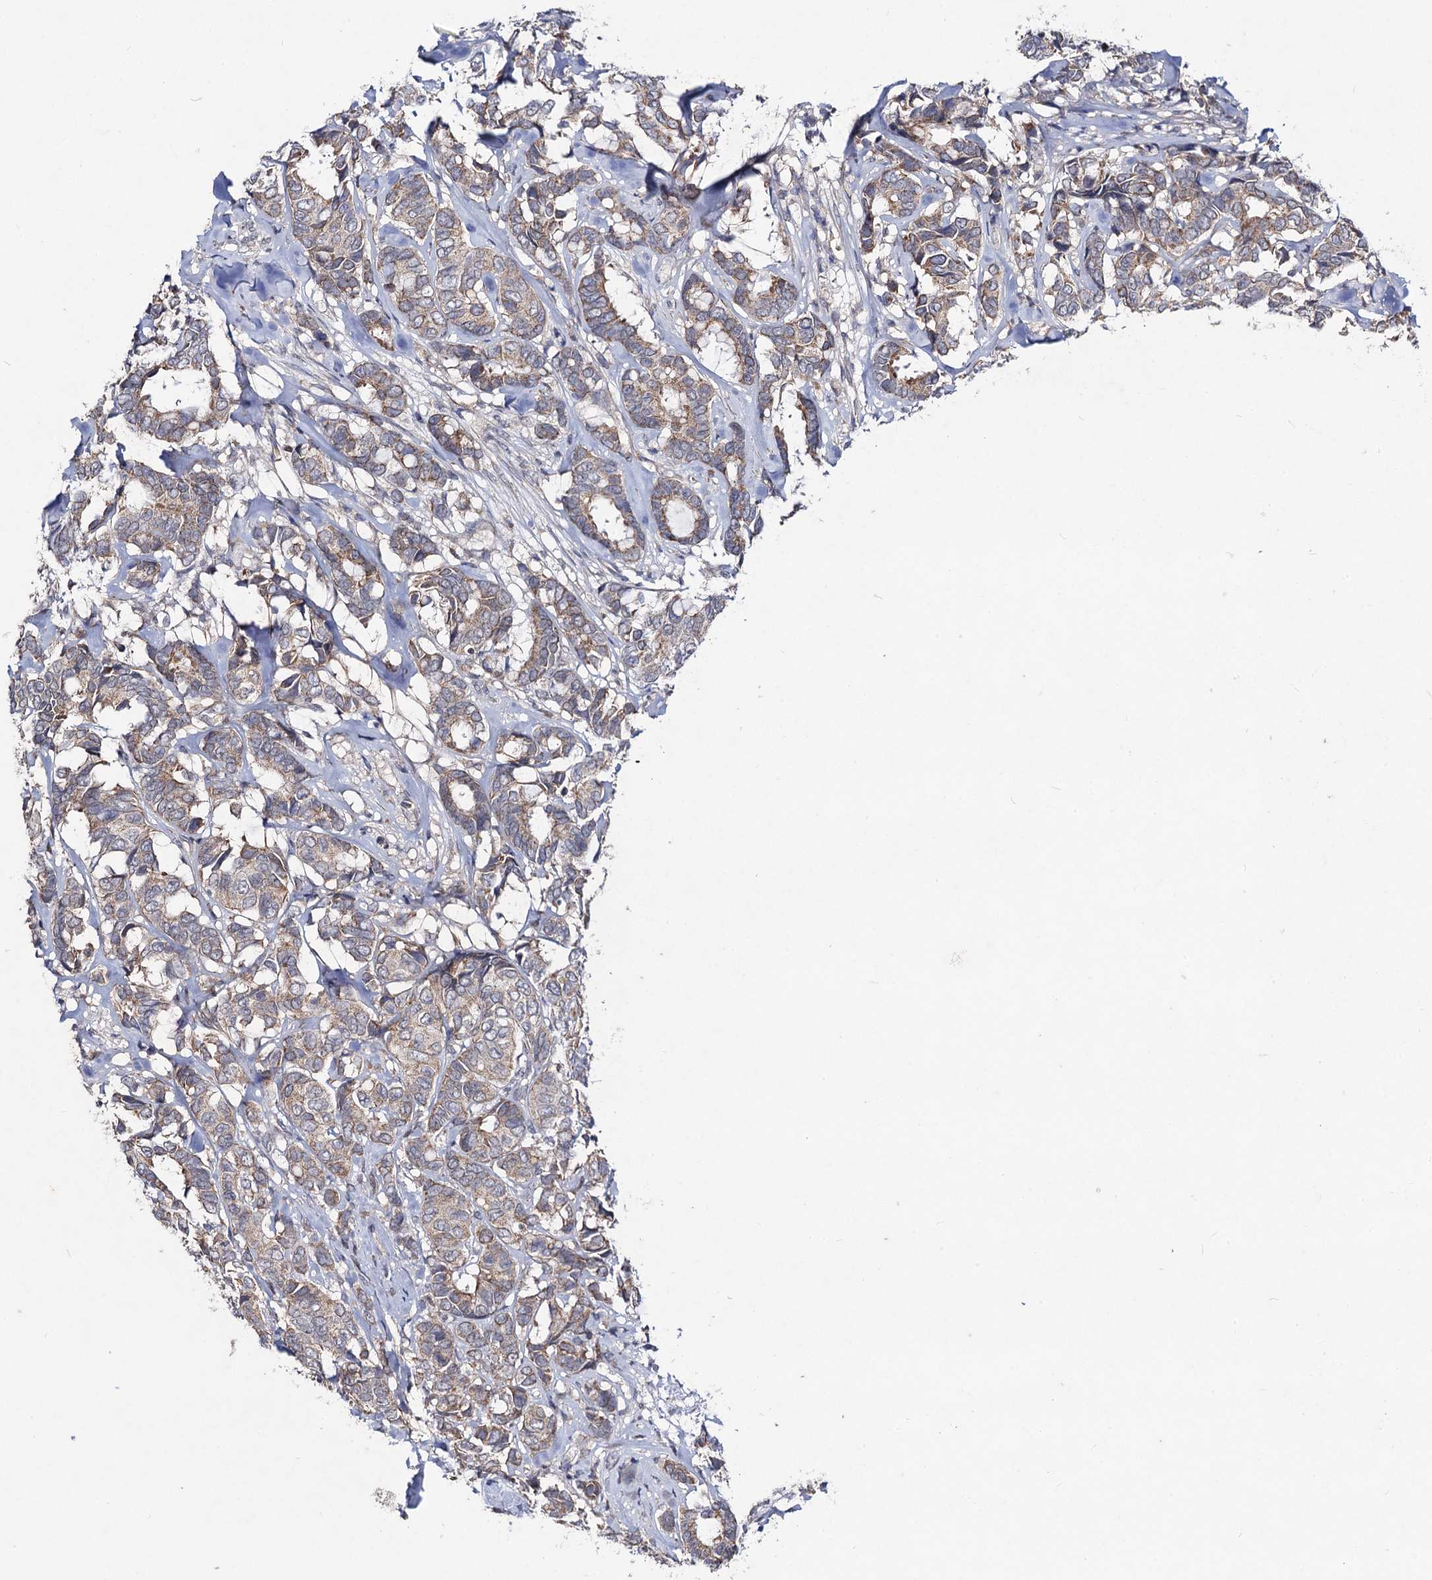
{"staining": {"intensity": "moderate", "quantity": ">75%", "location": "cytoplasmic/membranous"}, "tissue": "breast cancer", "cell_type": "Tumor cells", "image_type": "cancer", "snomed": [{"axis": "morphology", "description": "Duct carcinoma"}, {"axis": "topography", "description": "Breast"}], "caption": "Brown immunohistochemical staining in human breast cancer displays moderate cytoplasmic/membranous expression in approximately >75% of tumor cells.", "gene": "VPS37D", "patient": {"sex": "female", "age": 87}}